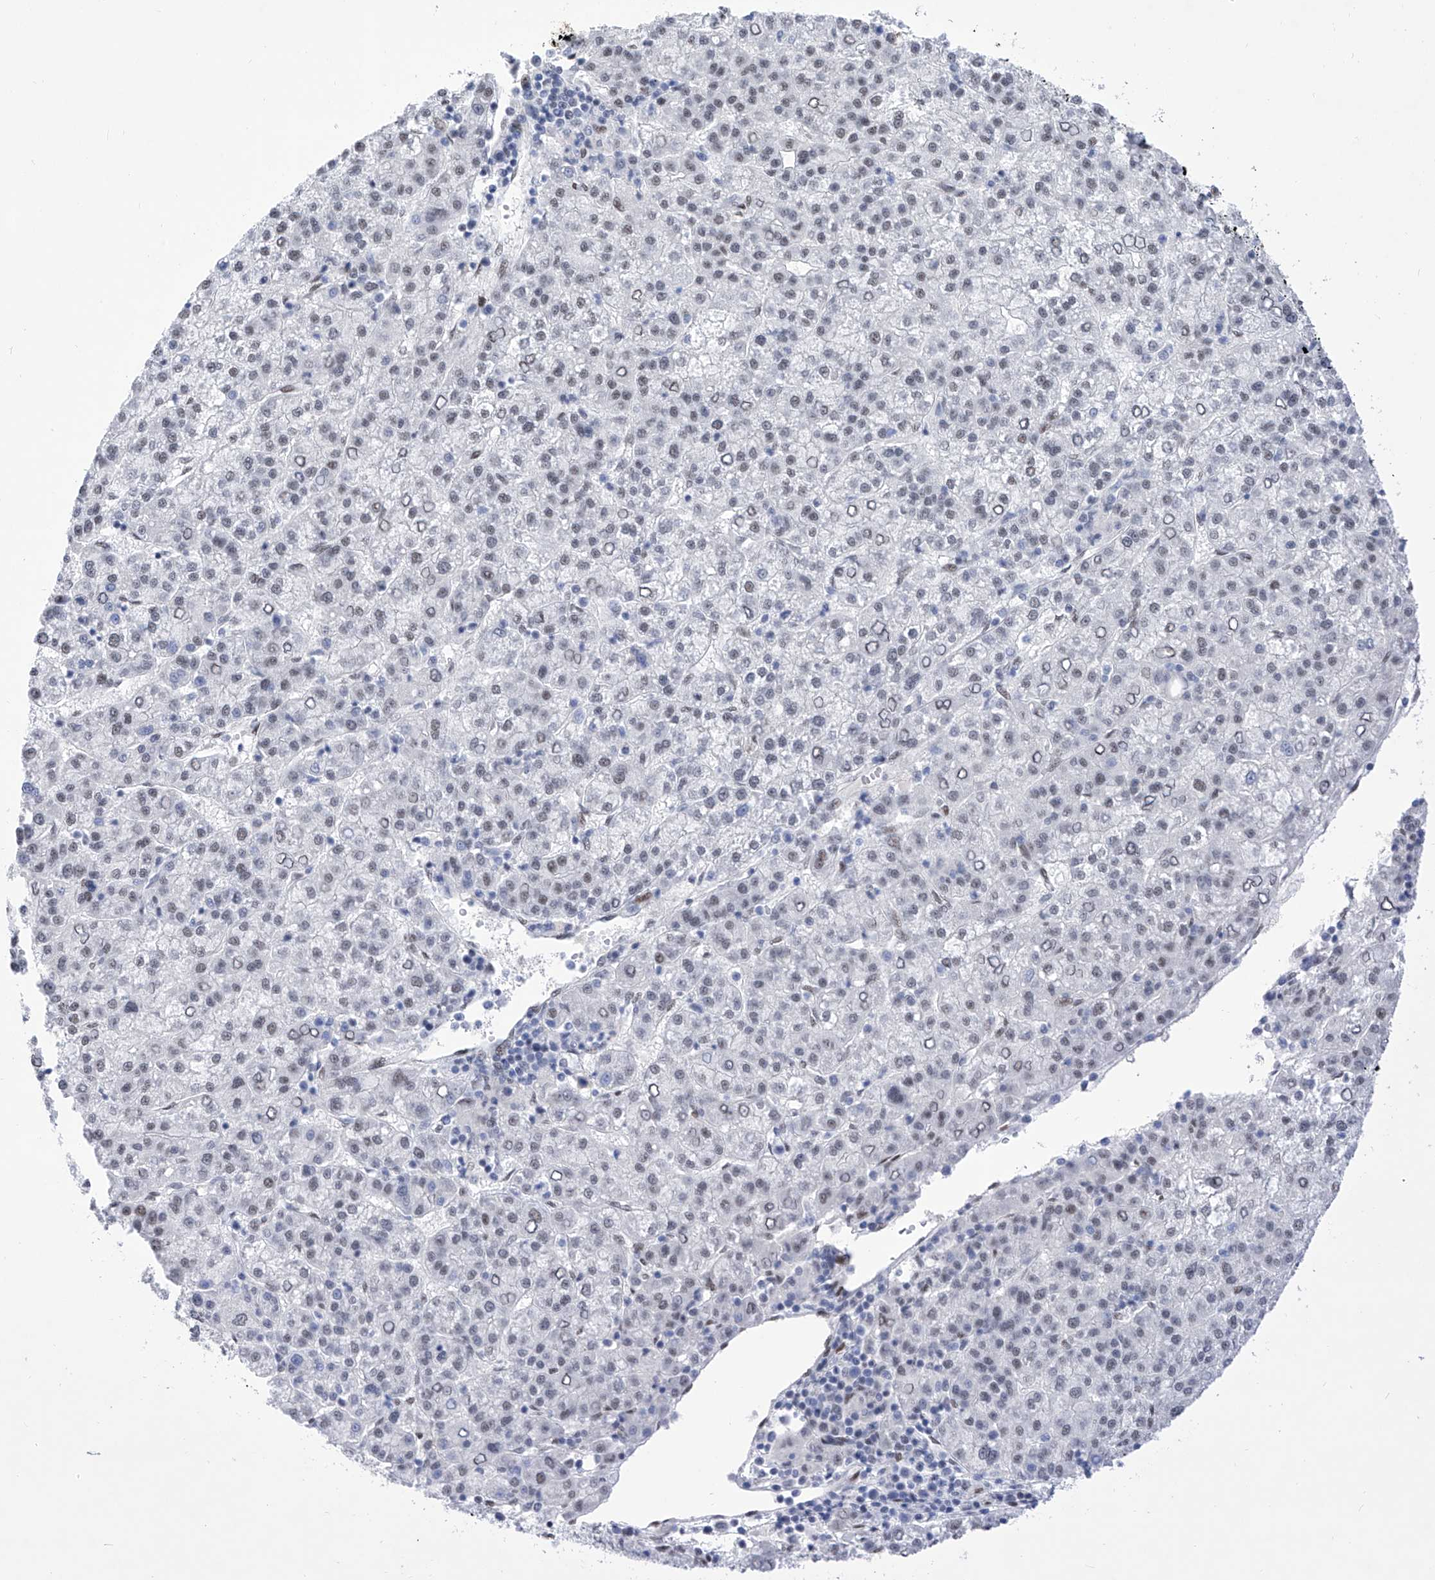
{"staining": {"intensity": "weak", "quantity": "<25%", "location": "nuclear"}, "tissue": "liver cancer", "cell_type": "Tumor cells", "image_type": "cancer", "snomed": [{"axis": "morphology", "description": "Carcinoma, Hepatocellular, NOS"}, {"axis": "topography", "description": "Liver"}], "caption": "There is no significant expression in tumor cells of liver cancer. (DAB immunohistochemistry (IHC) with hematoxylin counter stain).", "gene": "ATN1", "patient": {"sex": "female", "age": 58}}